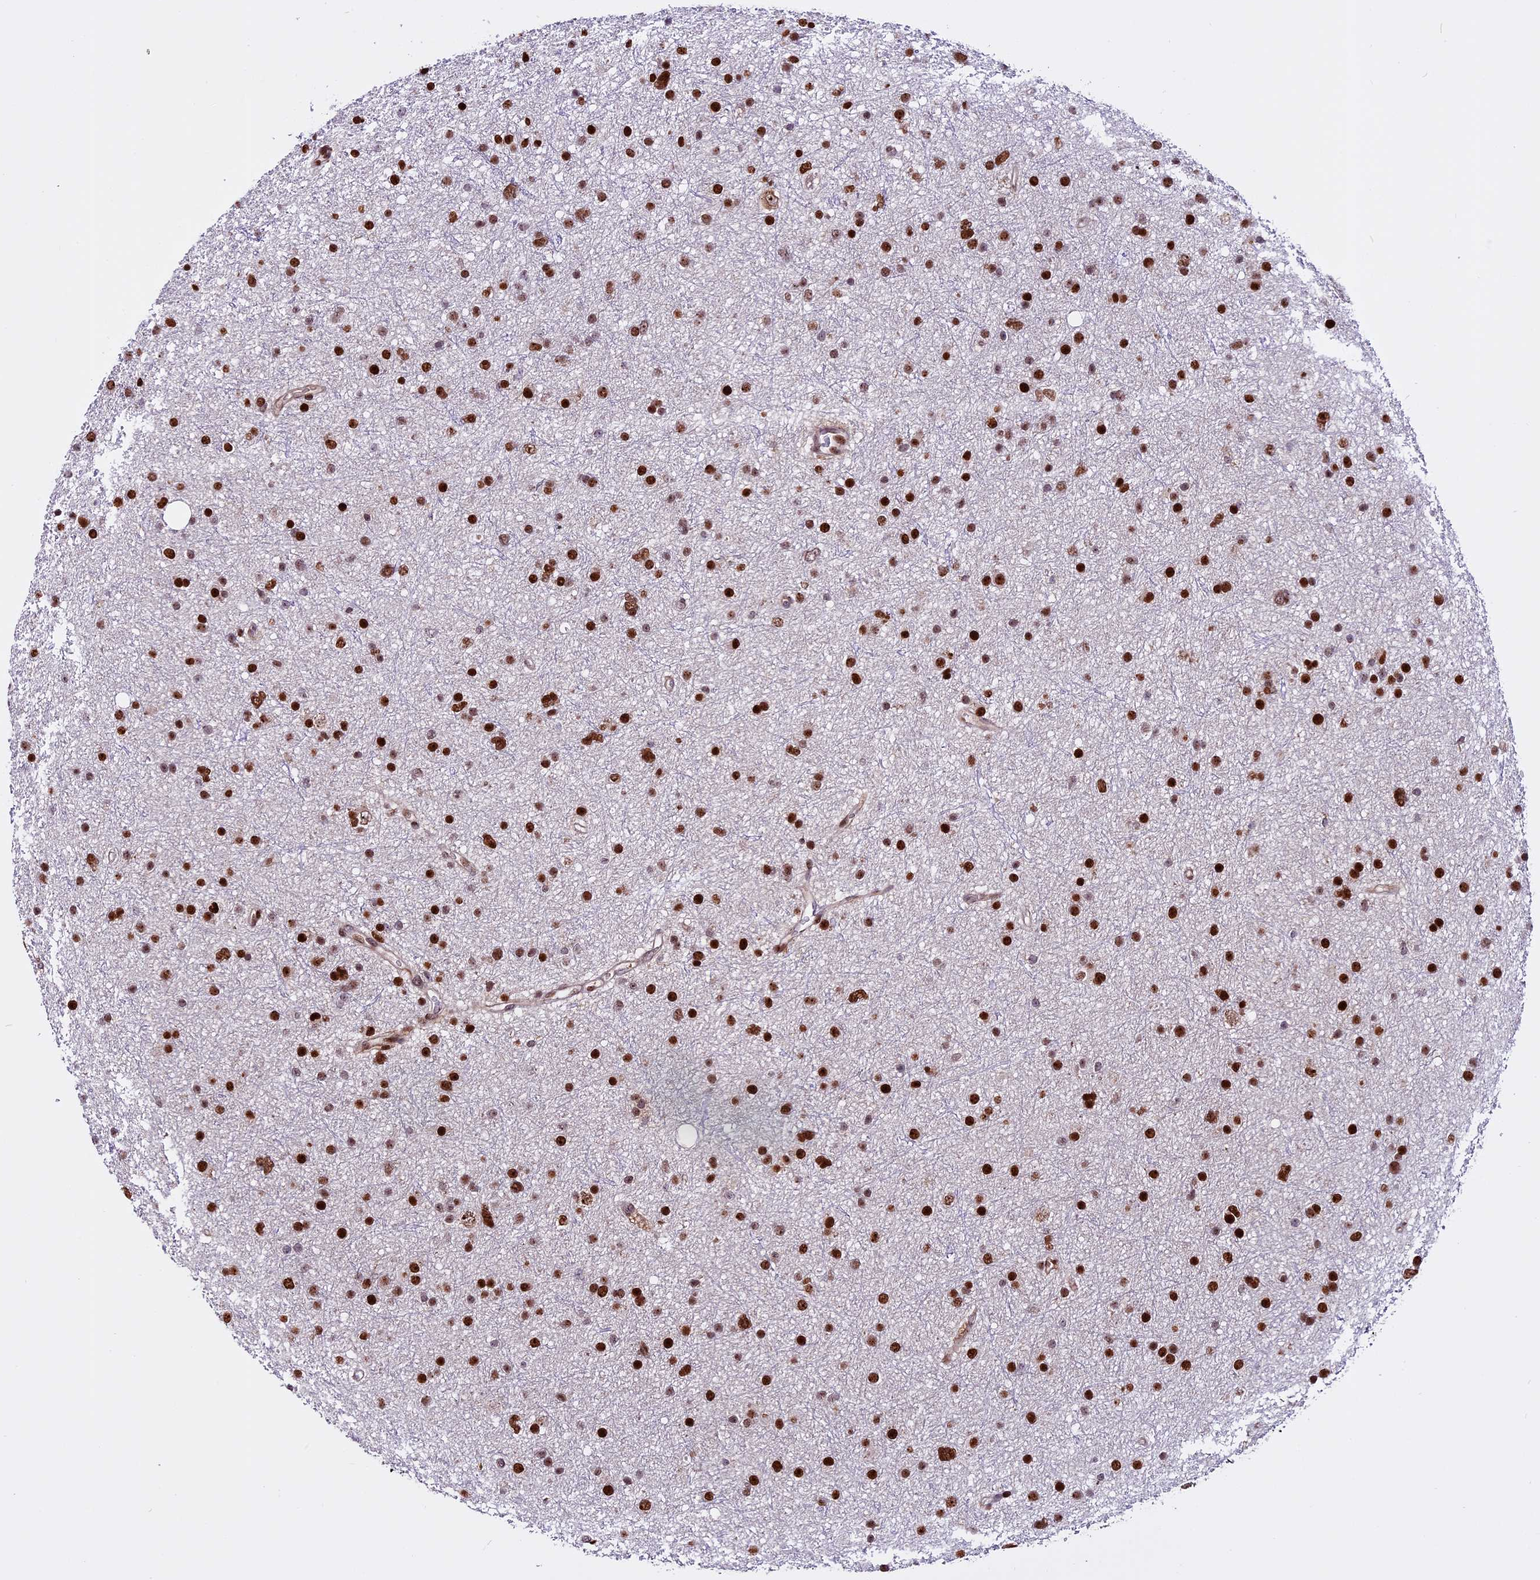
{"staining": {"intensity": "strong", "quantity": ">75%", "location": "nuclear"}, "tissue": "glioma", "cell_type": "Tumor cells", "image_type": "cancer", "snomed": [{"axis": "morphology", "description": "Glioma, malignant, Low grade"}, {"axis": "topography", "description": "Cerebral cortex"}], "caption": "High-magnification brightfield microscopy of glioma stained with DAB (brown) and counterstained with hematoxylin (blue). tumor cells exhibit strong nuclear positivity is appreciated in approximately>75% of cells.", "gene": "RINL", "patient": {"sex": "female", "age": 39}}